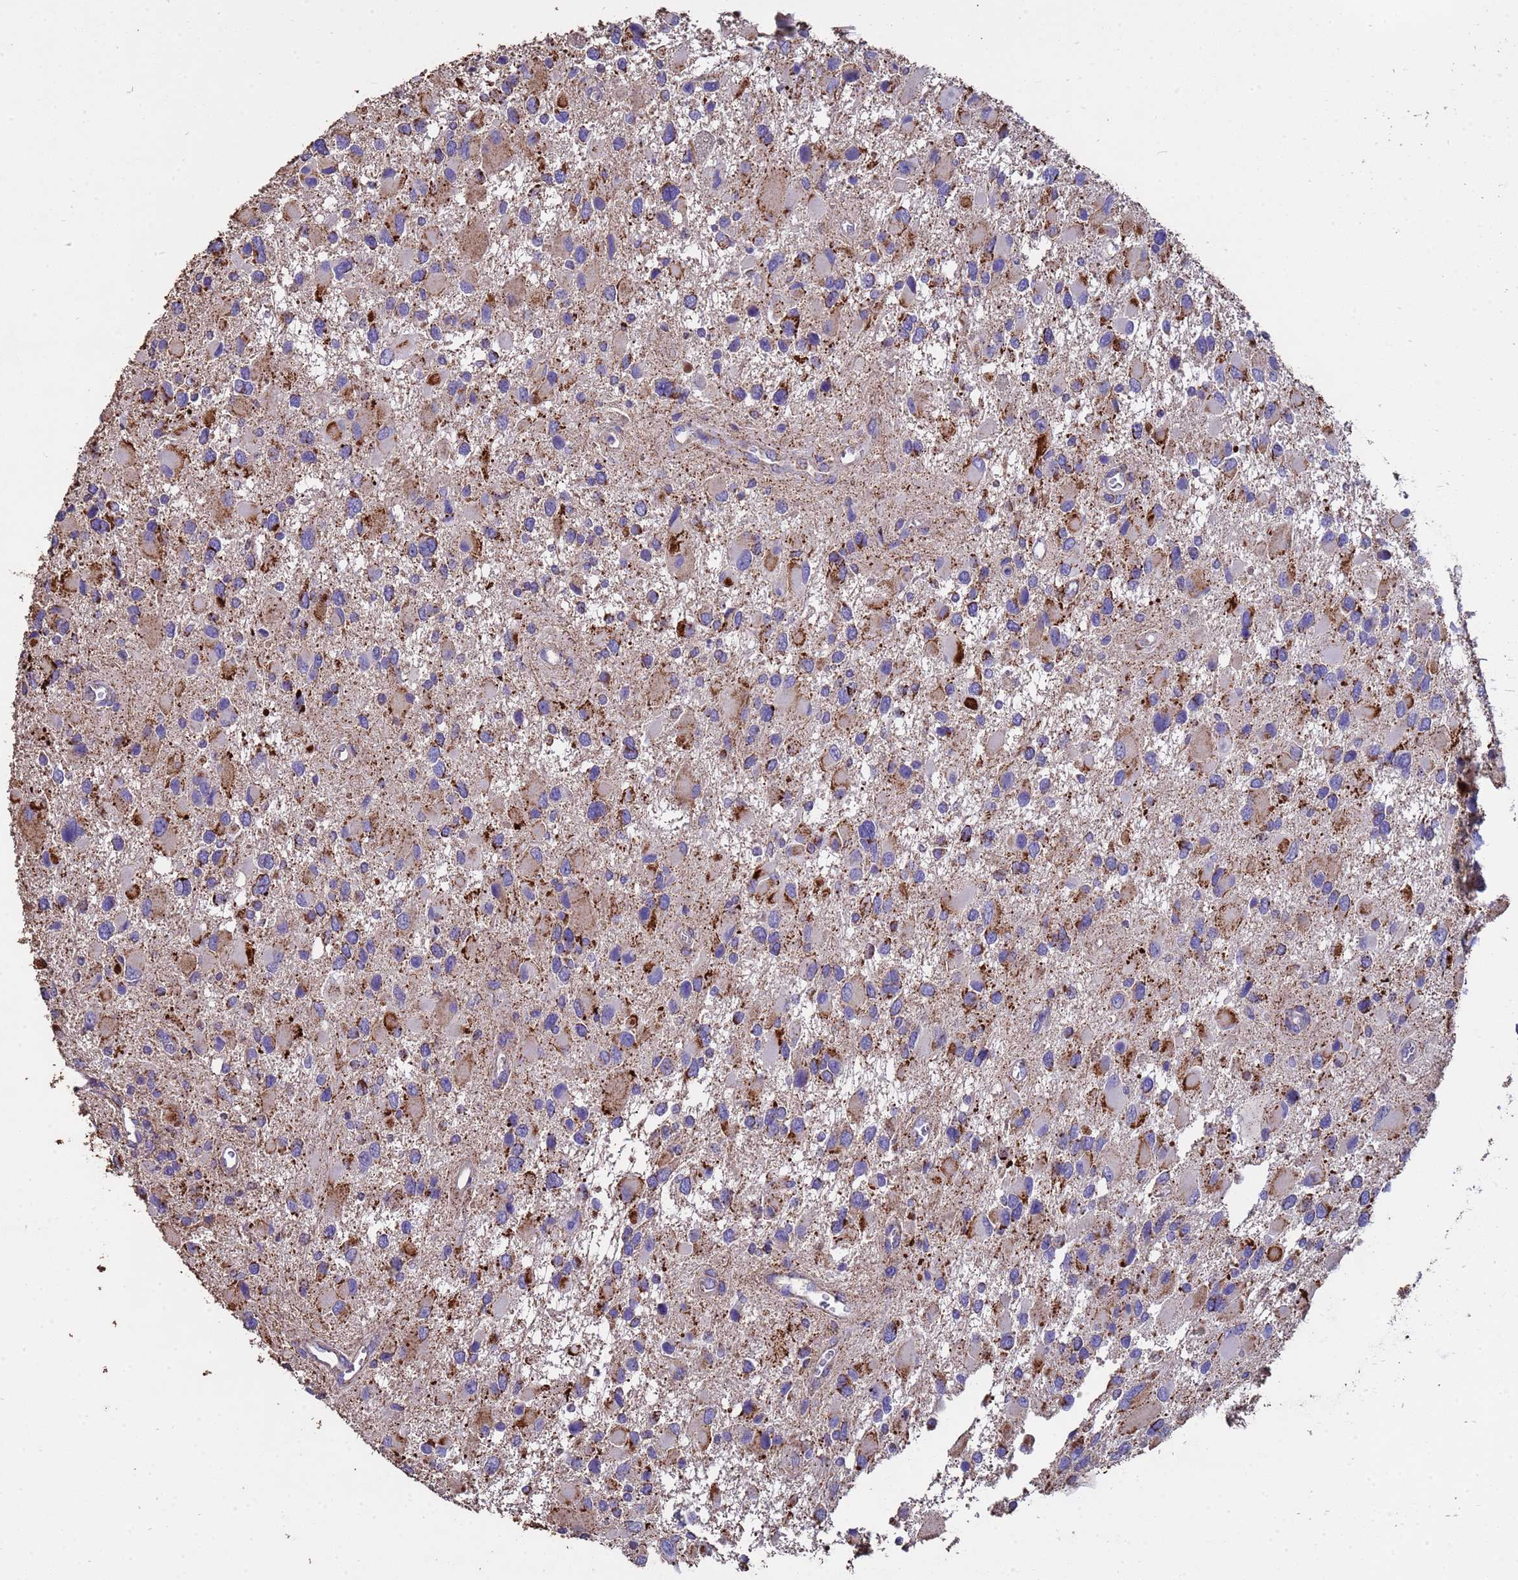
{"staining": {"intensity": "weak", "quantity": "<25%", "location": "cytoplasmic/membranous"}, "tissue": "glioma", "cell_type": "Tumor cells", "image_type": "cancer", "snomed": [{"axis": "morphology", "description": "Glioma, malignant, High grade"}, {"axis": "topography", "description": "Brain"}], "caption": "Glioma stained for a protein using IHC displays no expression tumor cells.", "gene": "ZNFX1", "patient": {"sex": "male", "age": 53}}